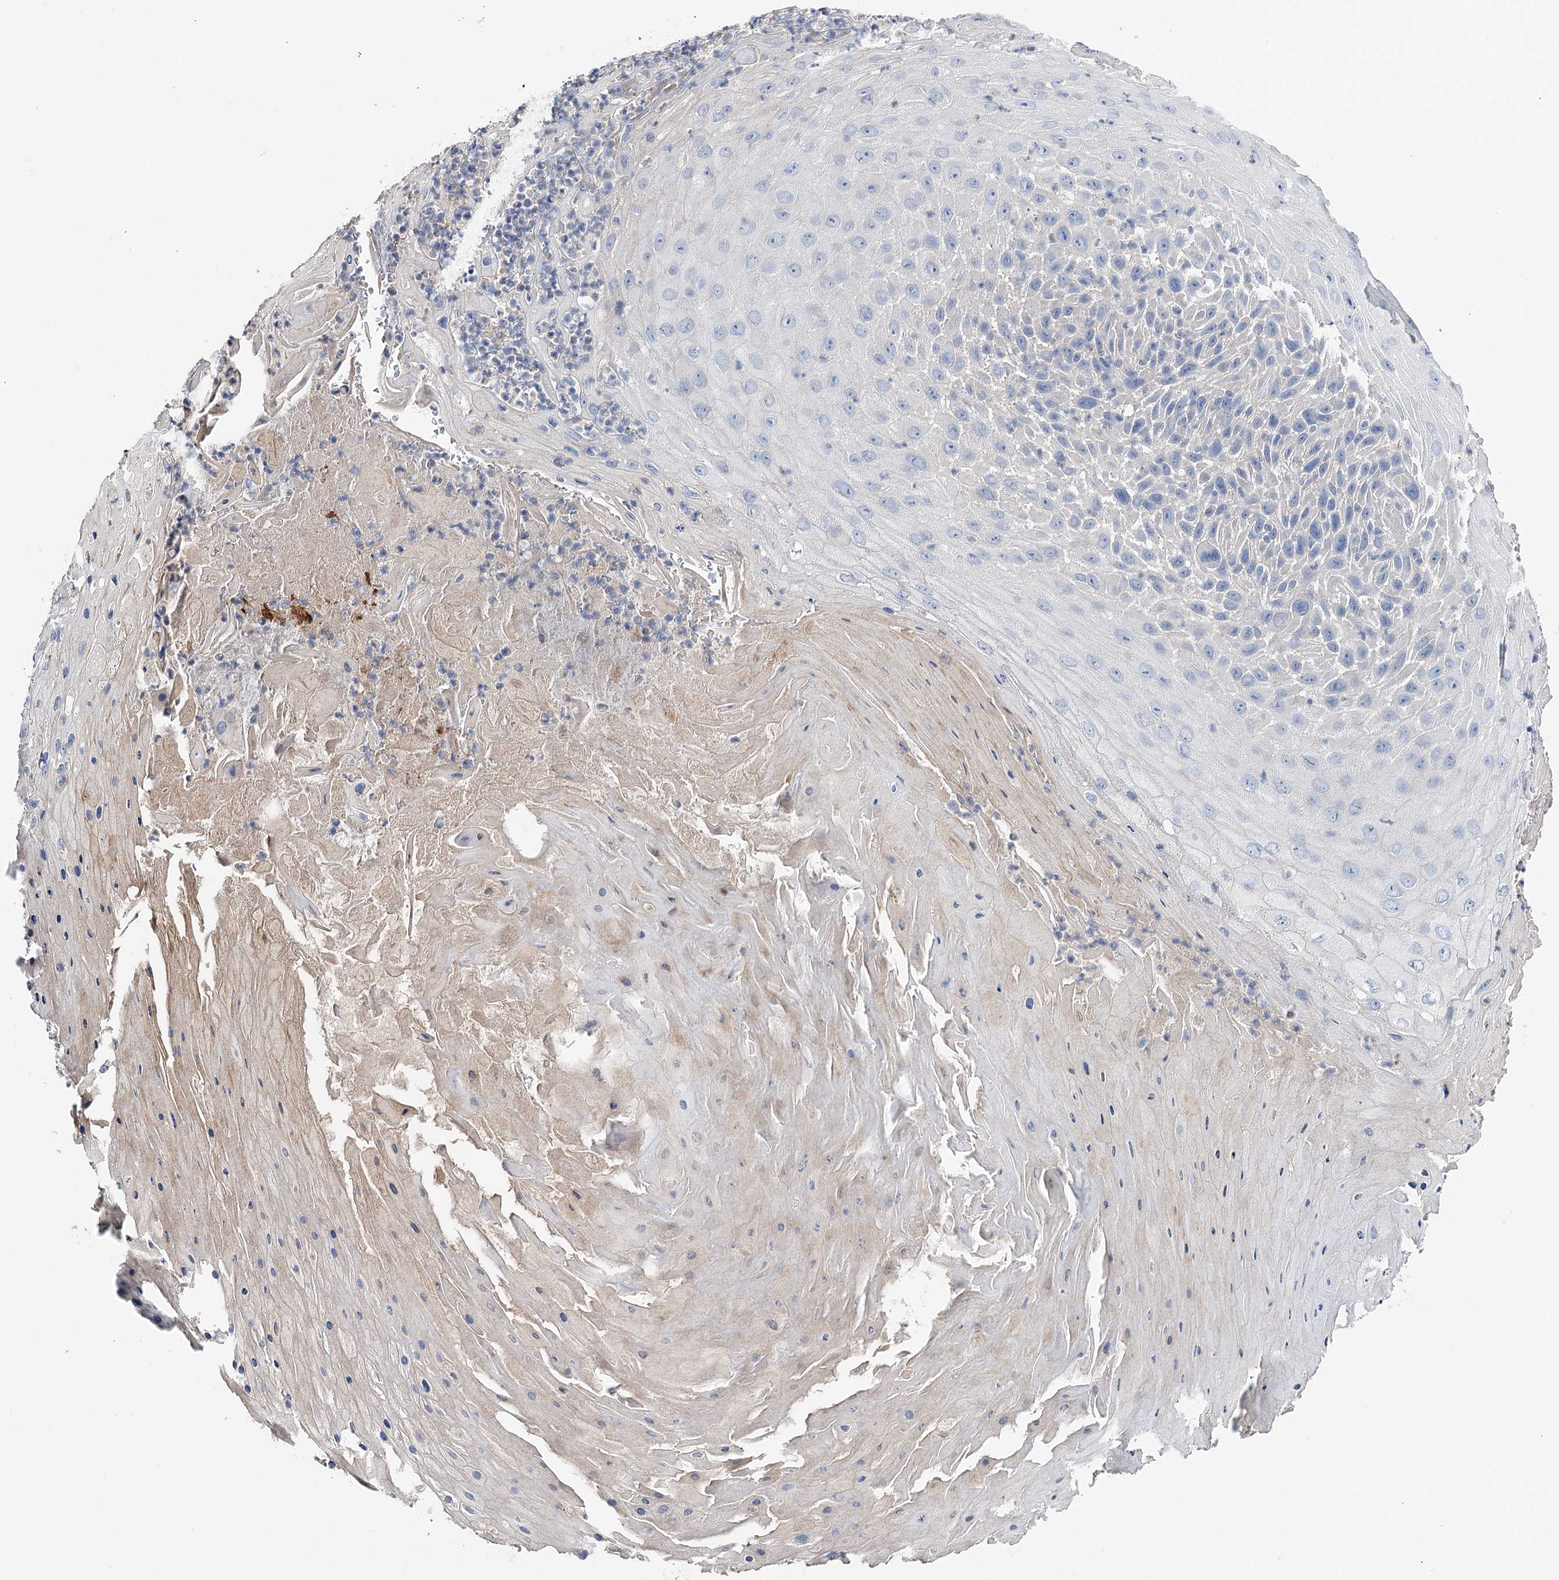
{"staining": {"intensity": "negative", "quantity": "none", "location": "none"}, "tissue": "skin cancer", "cell_type": "Tumor cells", "image_type": "cancer", "snomed": [{"axis": "morphology", "description": "Squamous cell carcinoma, NOS"}, {"axis": "topography", "description": "Skin"}], "caption": "DAB immunohistochemical staining of human skin cancer (squamous cell carcinoma) exhibits no significant positivity in tumor cells.", "gene": "EPYC", "patient": {"sex": "female", "age": 88}}